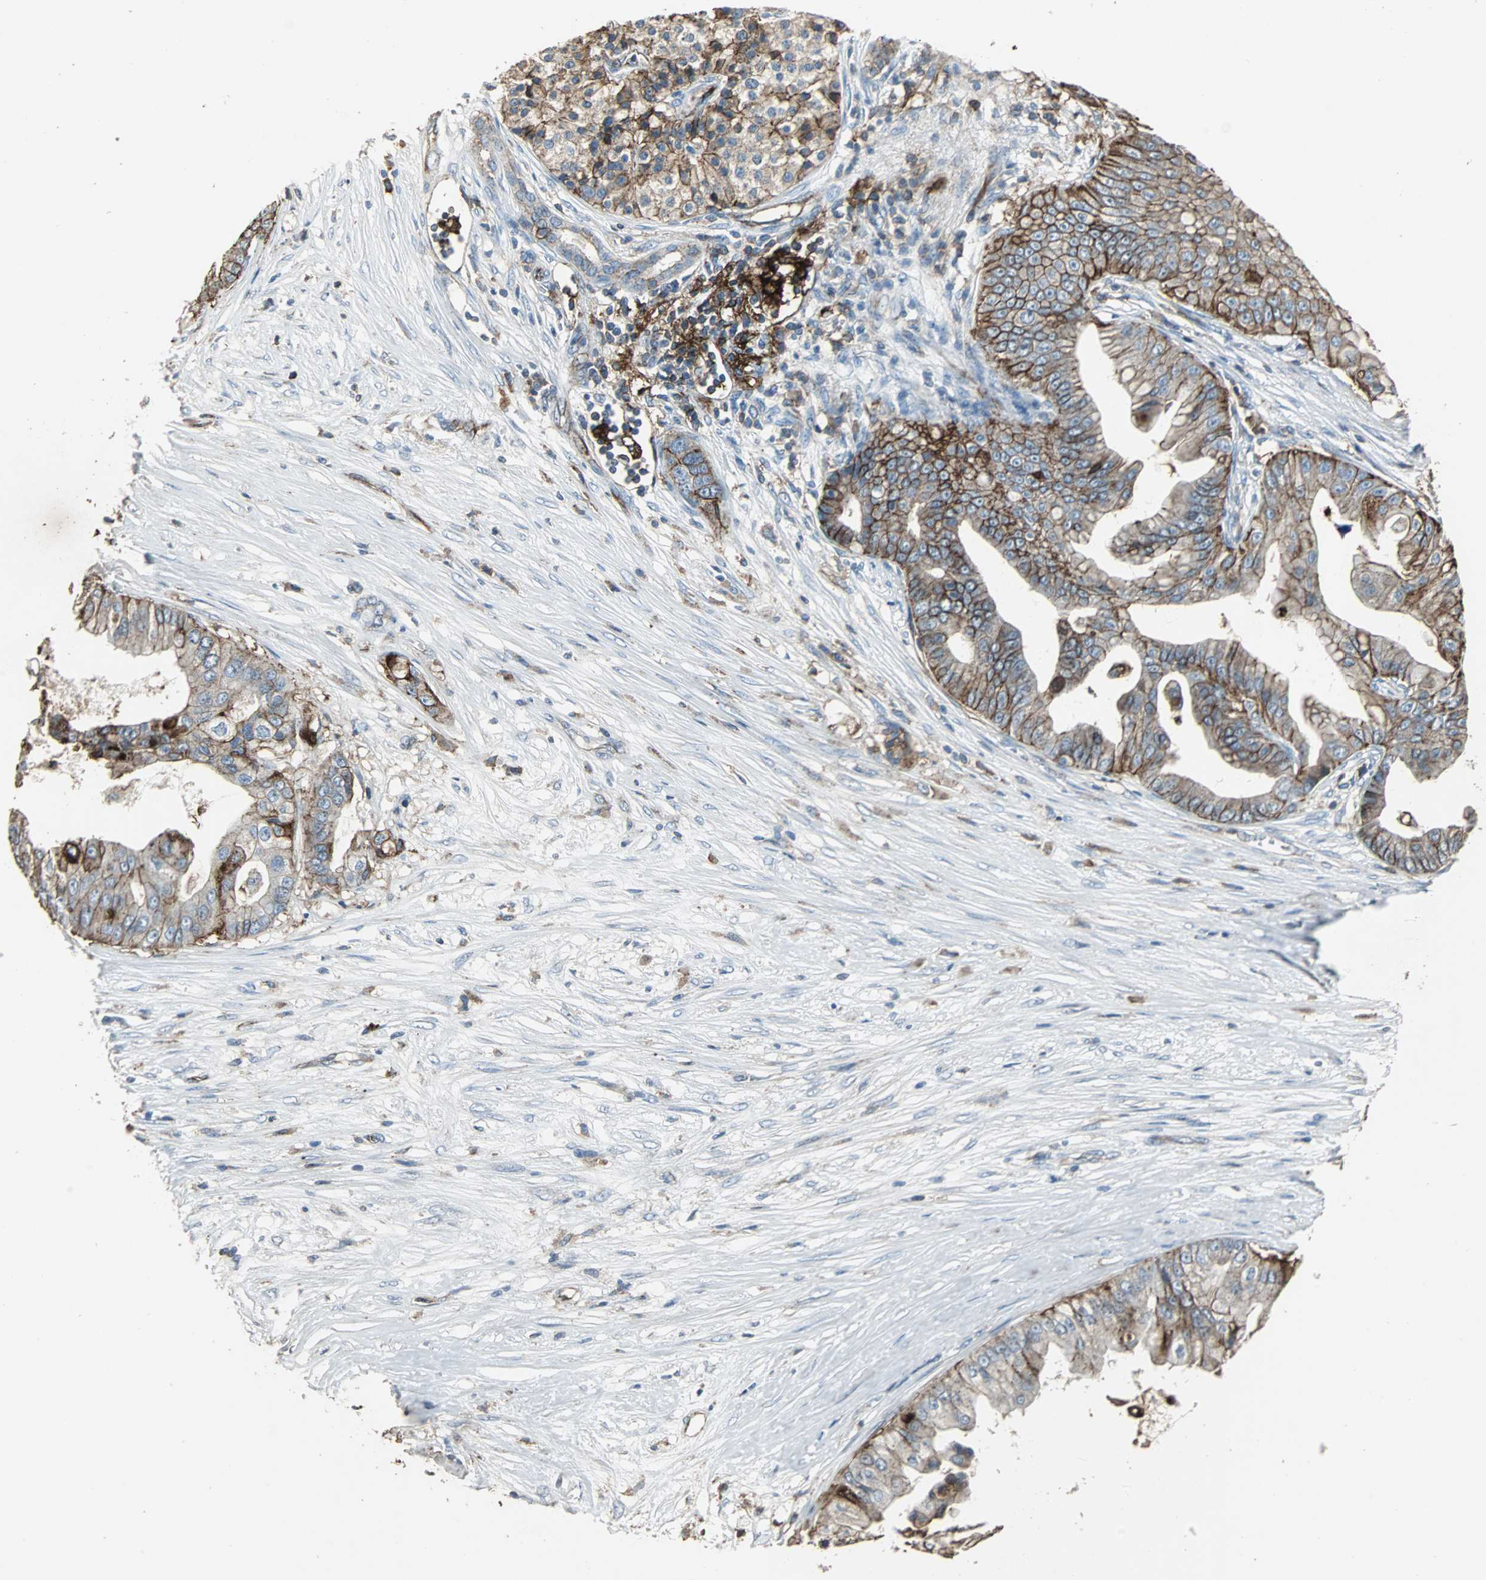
{"staining": {"intensity": "moderate", "quantity": ">75%", "location": "cytoplasmic/membranous"}, "tissue": "pancreatic cancer", "cell_type": "Tumor cells", "image_type": "cancer", "snomed": [{"axis": "morphology", "description": "Adenocarcinoma, NOS"}, {"axis": "topography", "description": "Pancreas"}], "caption": "Immunohistochemical staining of human adenocarcinoma (pancreatic) displays medium levels of moderate cytoplasmic/membranous positivity in about >75% of tumor cells. Immunohistochemistry (ihc) stains the protein in brown and the nuclei are stained blue.", "gene": "F11R", "patient": {"sex": "female", "age": 75}}